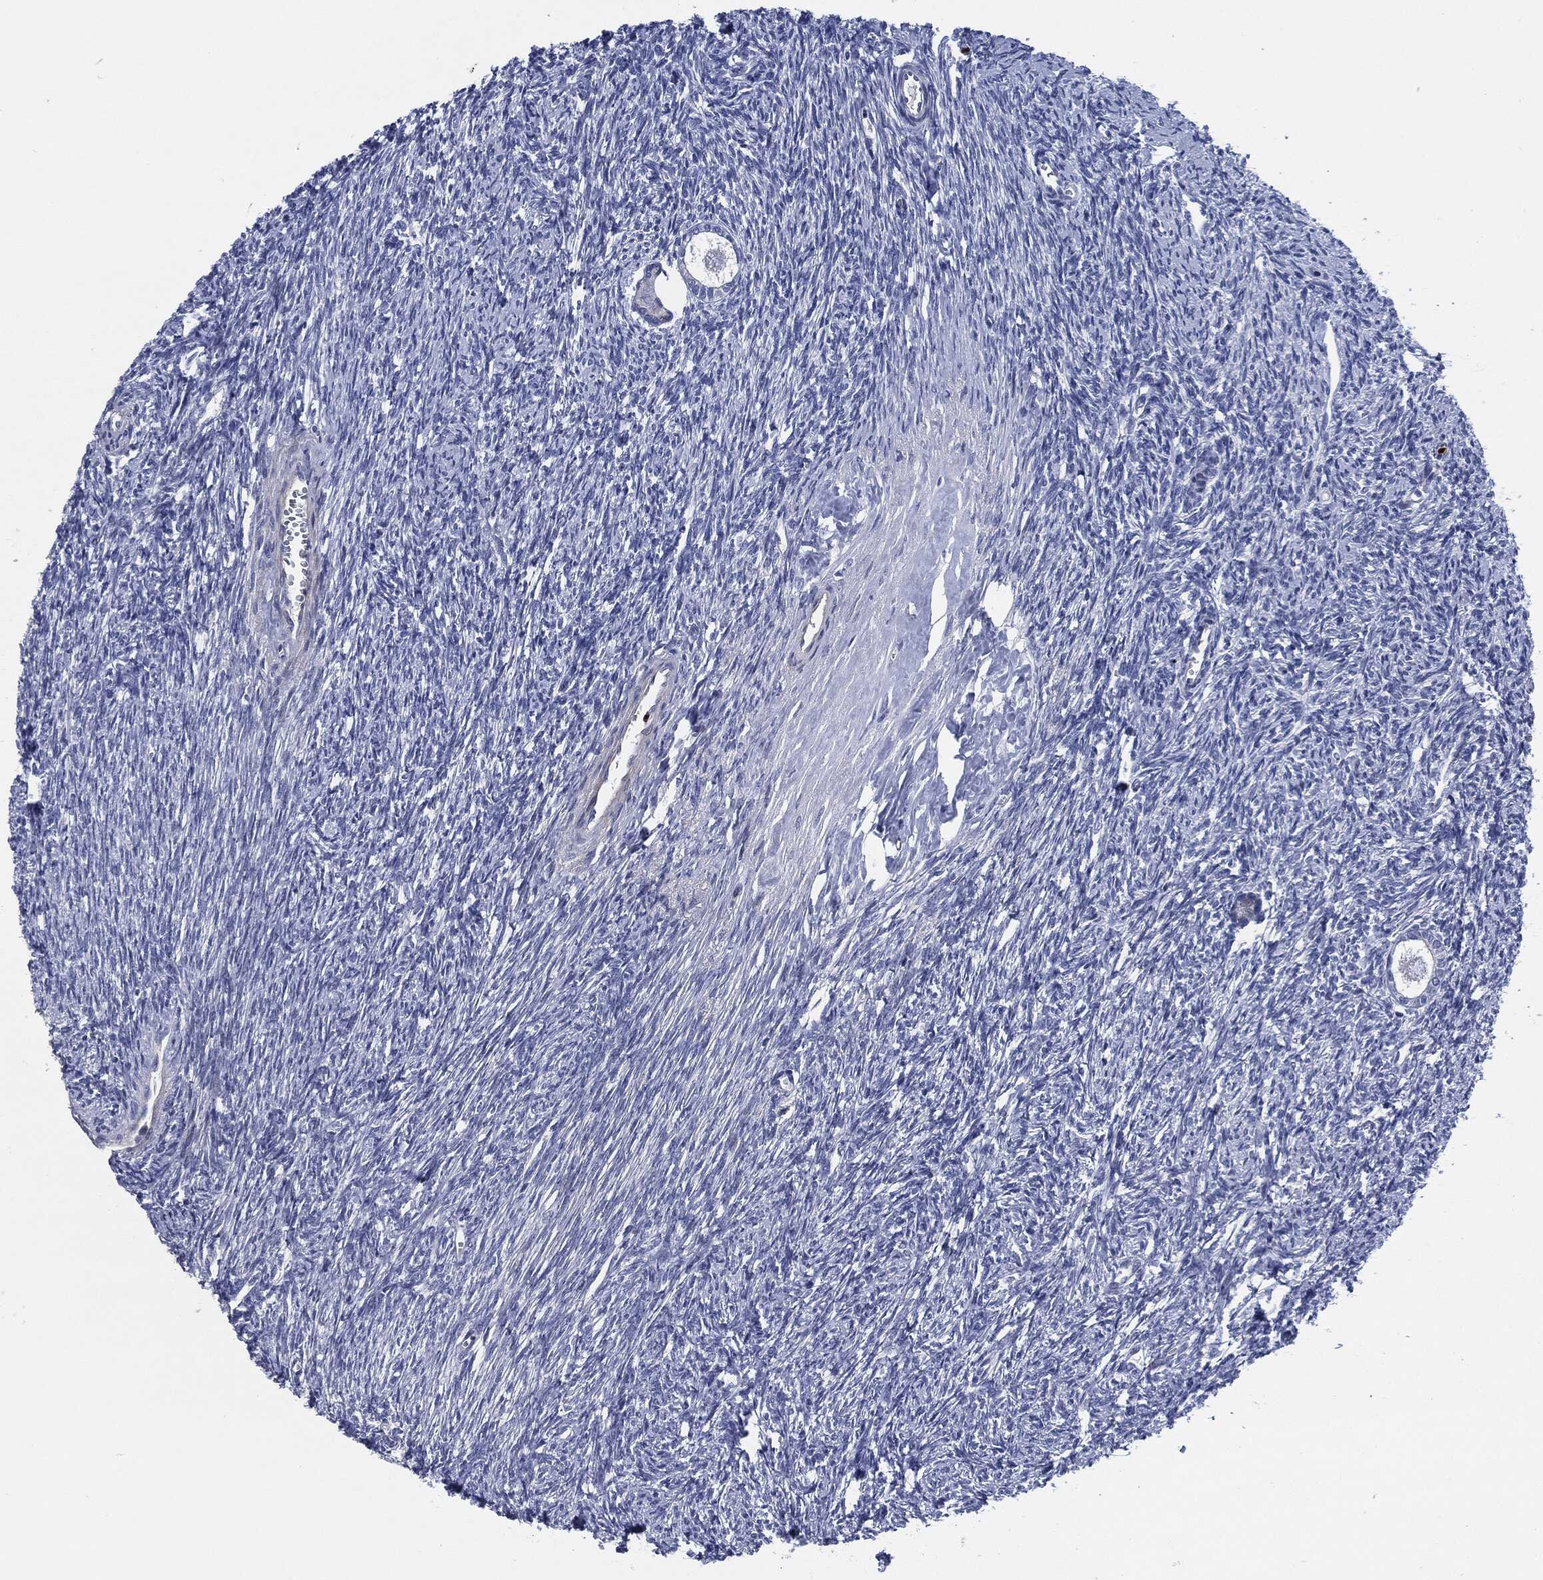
{"staining": {"intensity": "negative", "quantity": "none", "location": "none"}, "tissue": "ovary", "cell_type": "Follicle cells", "image_type": "normal", "snomed": [{"axis": "morphology", "description": "Normal tissue, NOS"}, {"axis": "topography", "description": "Fallopian tube"}, {"axis": "topography", "description": "Ovary"}], "caption": "Benign ovary was stained to show a protein in brown. There is no significant expression in follicle cells. The staining was performed using DAB (3,3'-diaminobenzidine) to visualize the protein expression in brown, while the nuclei were stained in blue with hematoxylin (Magnification: 20x).", "gene": "MPO", "patient": {"sex": "female", "age": 33}}